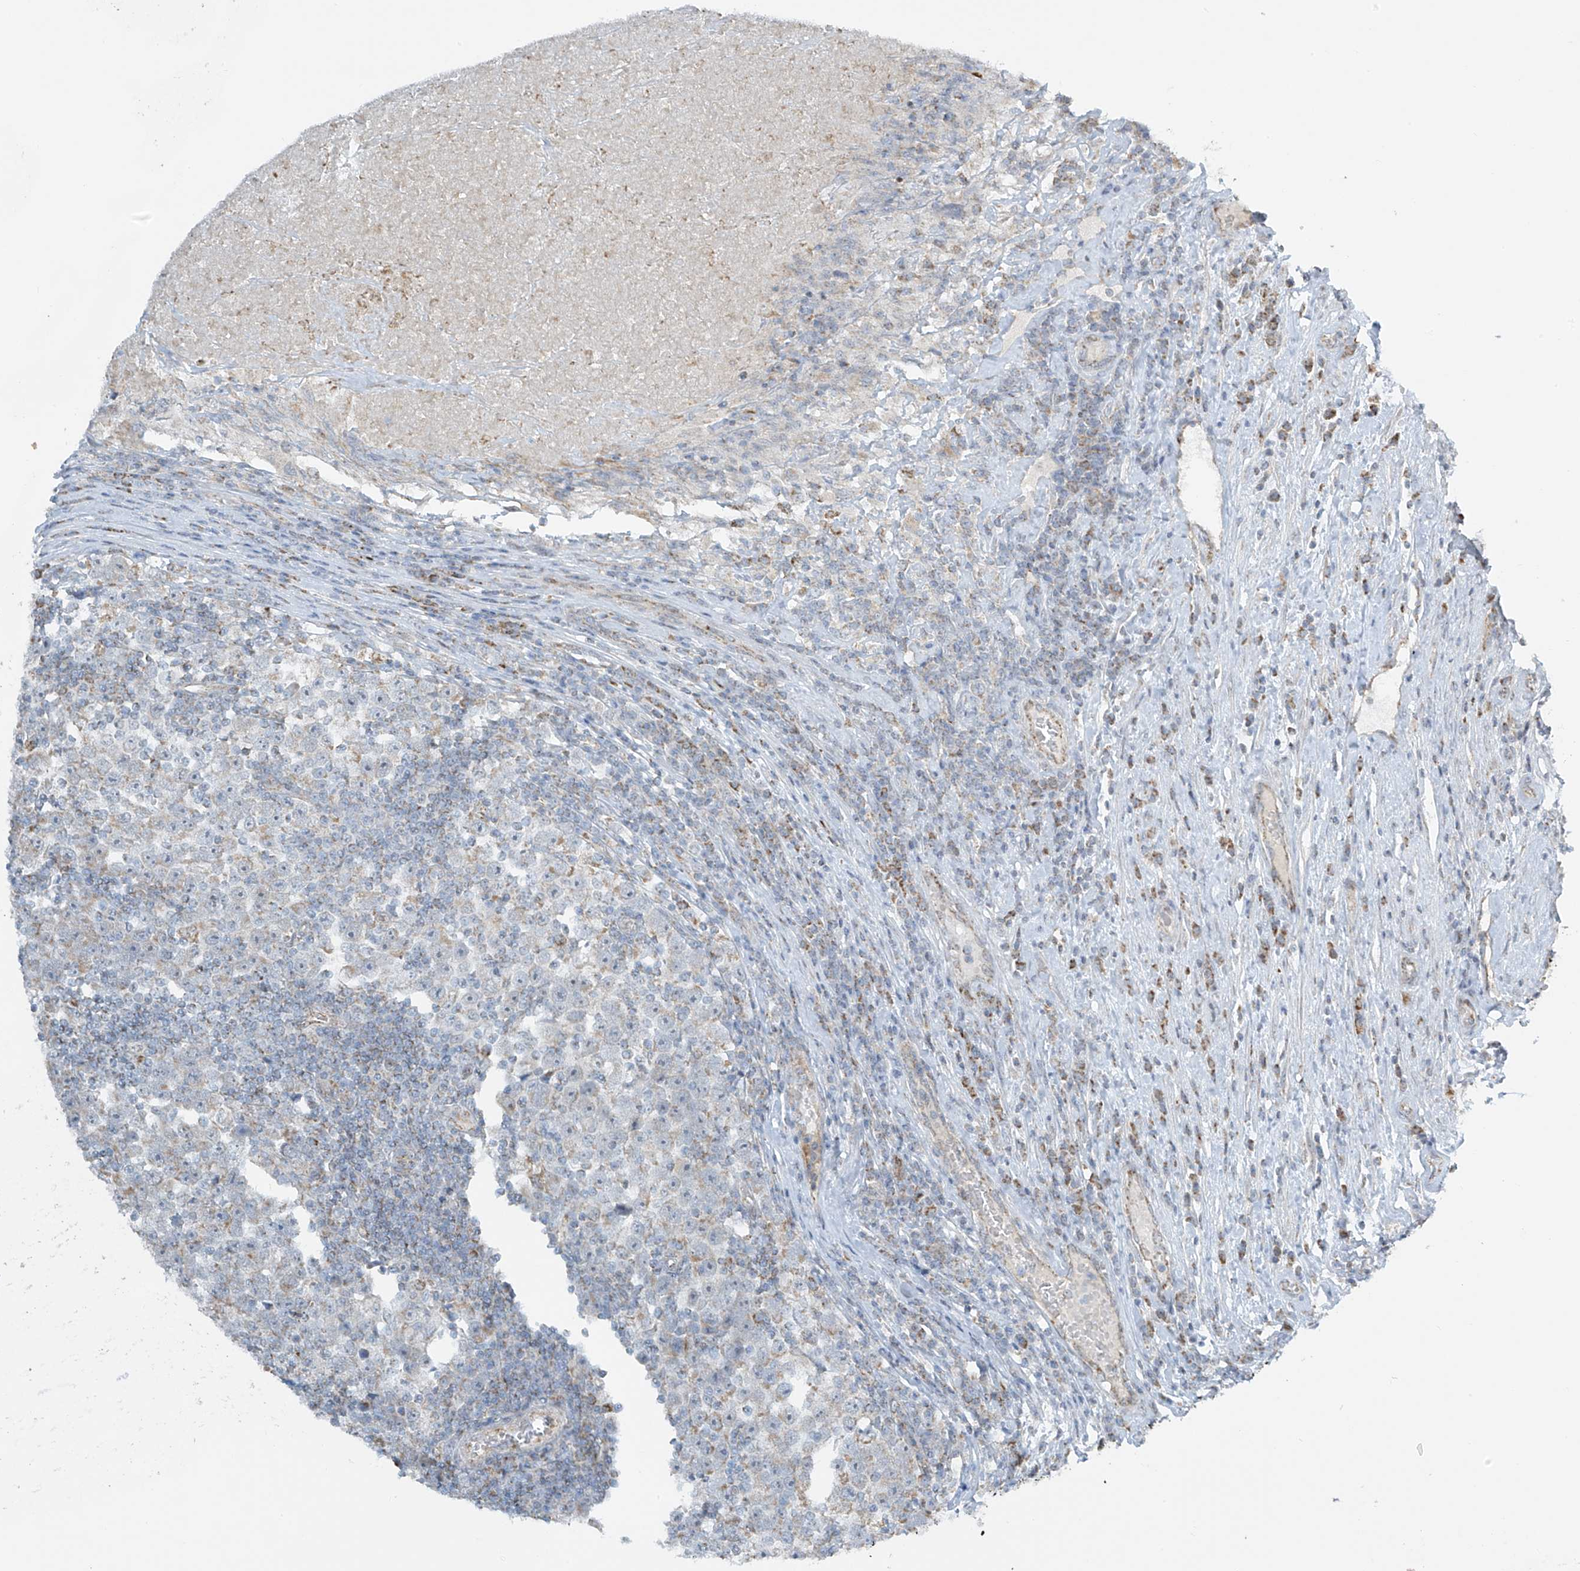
{"staining": {"intensity": "weak", "quantity": "<25%", "location": "cytoplasmic/membranous"}, "tissue": "testis cancer", "cell_type": "Tumor cells", "image_type": "cancer", "snomed": [{"axis": "morphology", "description": "Normal tissue, NOS"}, {"axis": "morphology", "description": "Seminoma, NOS"}, {"axis": "topography", "description": "Testis"}], "caption": "Tumor cells are negative for brown protein staining in testis cancer.", "gene": "SMDT1", "patient": {"sex": "male", "age": 43}}